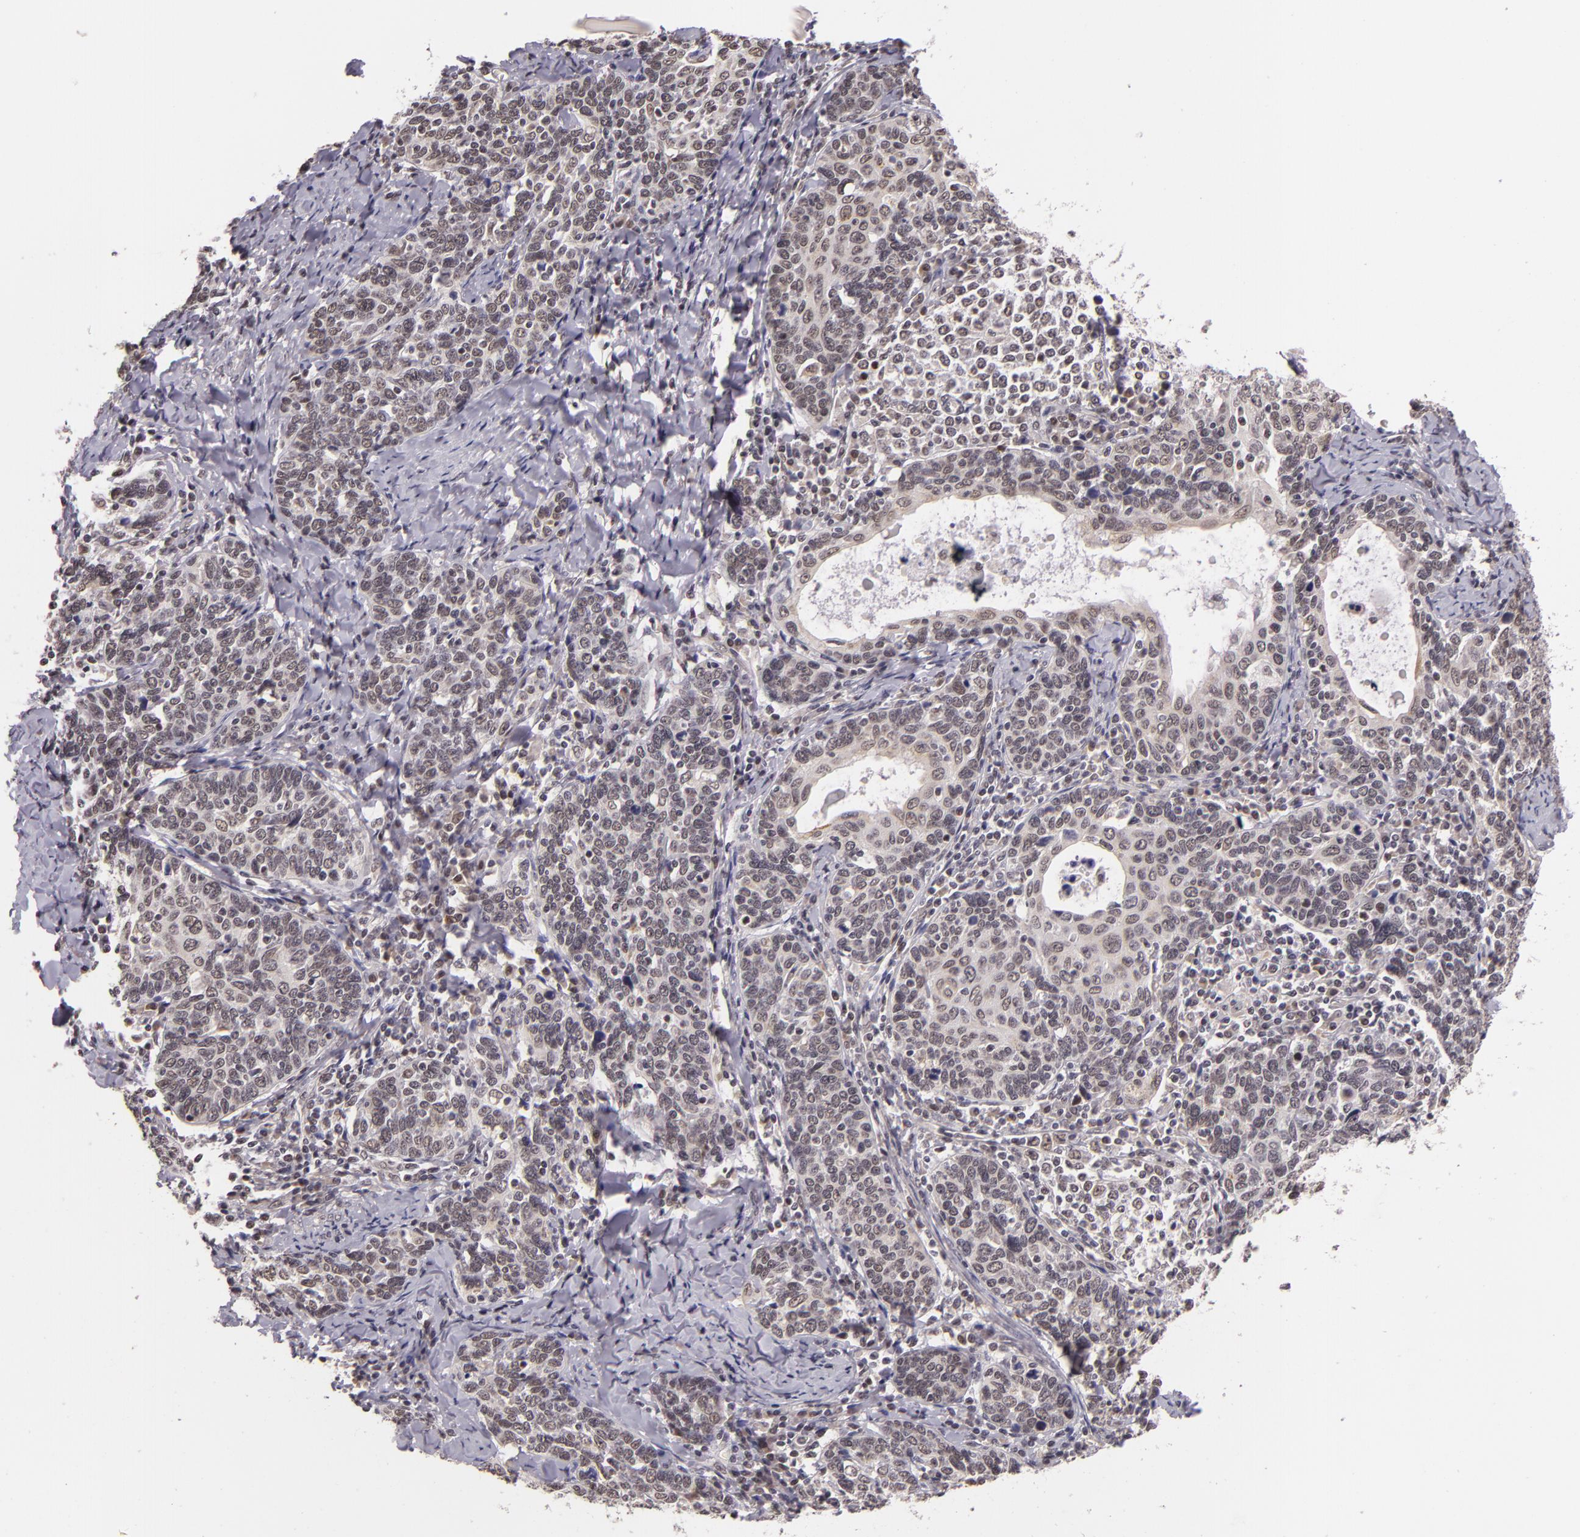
{"staining": {"intensity": "weak", "quantity": "<25%", "location": "nuclear"}, "tissue": "cervical cancer", "cell_type": "Tumor cells", "image_type": "cancer", "snomed": [{"axis": "morphology", "description": "Squamous cell carcinoma, NOS"}, {"axis": "topography", "description": "Cervix"}], "caption": "An image of human cervical squamous cell carcinoma is negative for staining in tumor cells. (DAB (3,3'-diaminobenzidine) immunohistochemistry (IHC), high magnification).", "gene": "ALX1", "patient": {"sex": "female", "age": 41}}